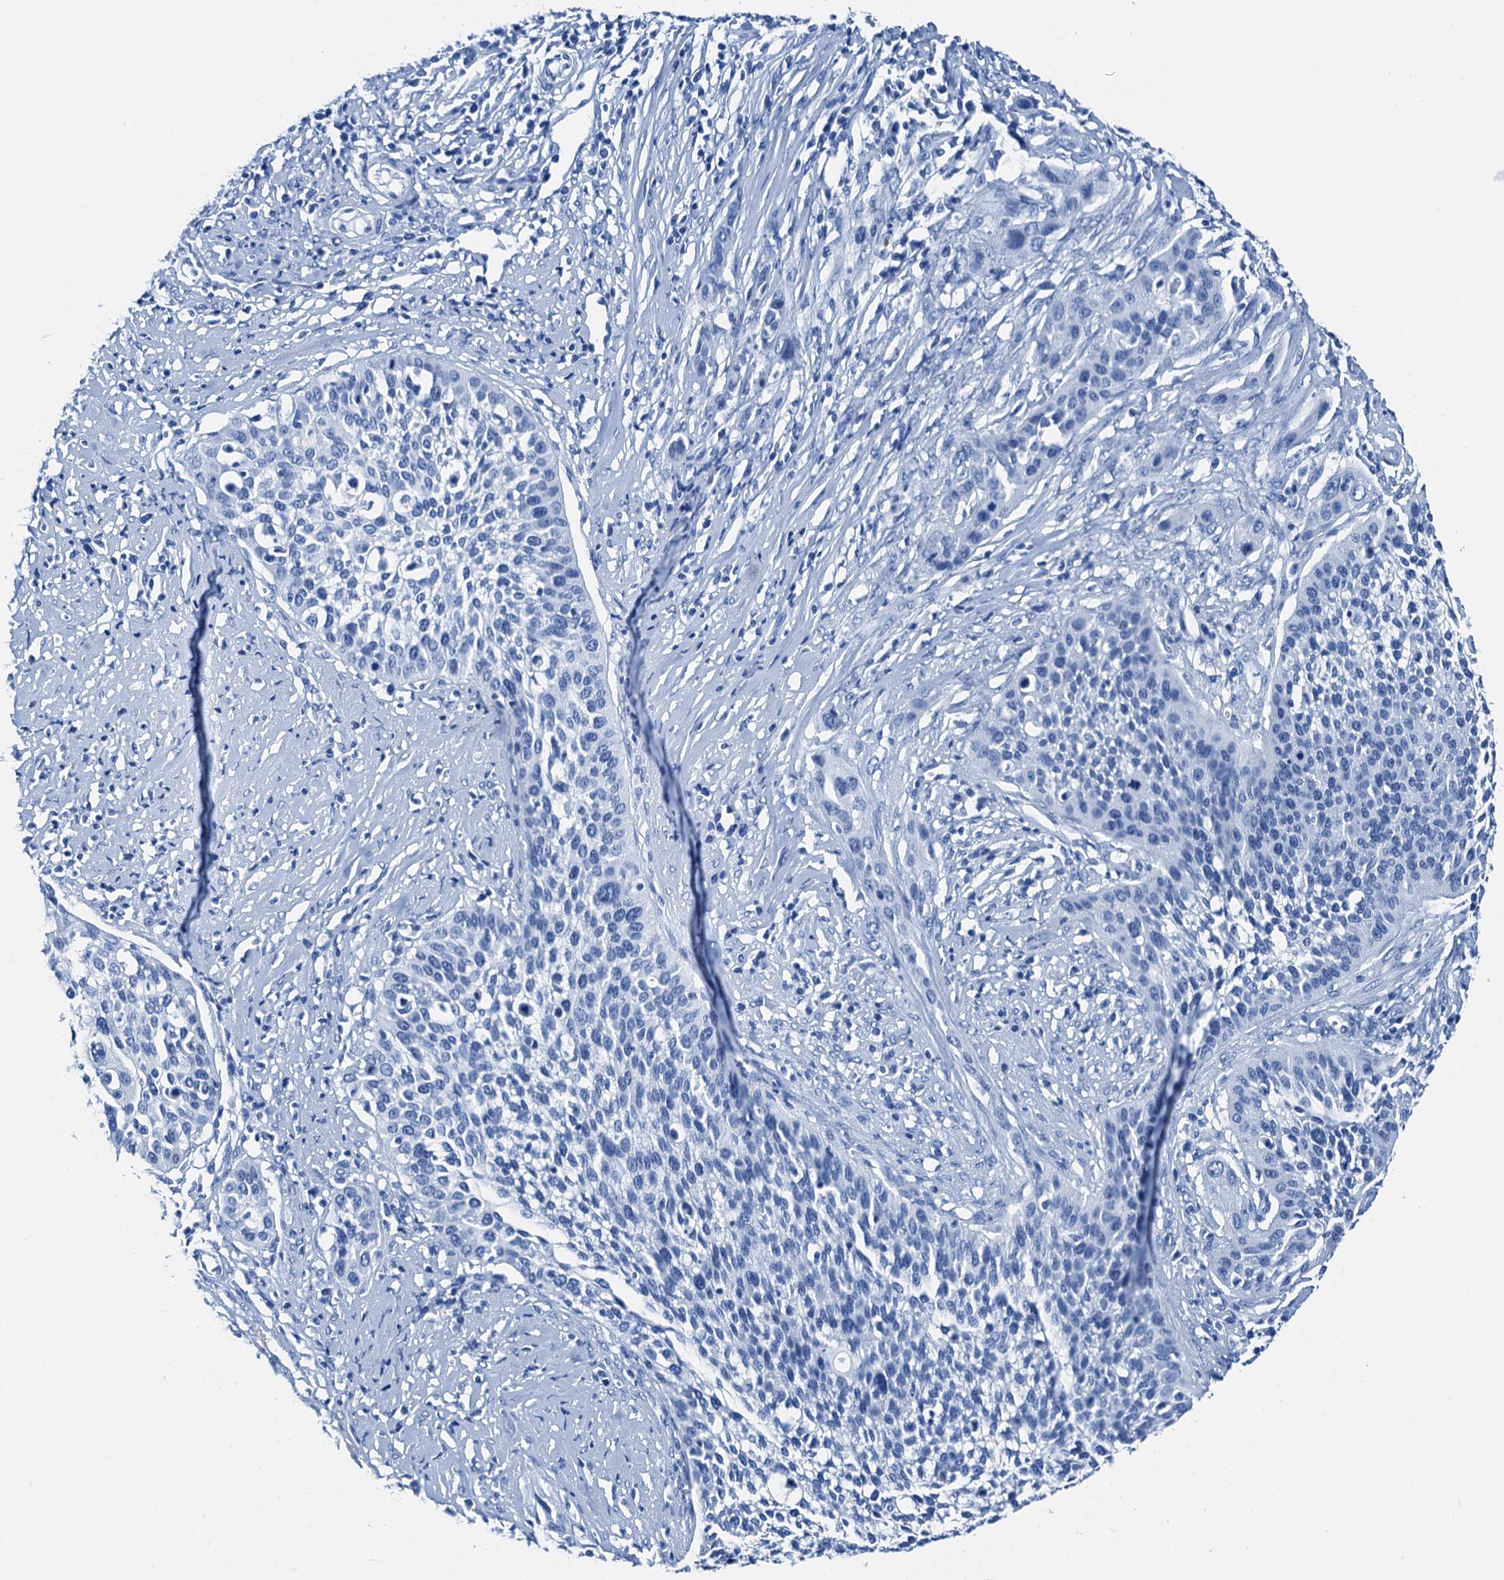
{"staining": {"intensity": "negative", "quantity": "none", "location": "none"}, "tissue": "cervical cancer", "cell_type": "Tumor cells", "image_type": "cancer", "snomed": [{"axis": "morphology", "description": "Squamous cell carcinoma, NOS"}, {"axis": "topography", "description": "Cervix"}], "caption": "This micrograph is of squamous cell carcinoma (cervical) stained with IHC to label a protein in brown with the nuclei are counter-stained blue. There is no staining in tumor cells.", "gene": "CBLN3", "patient": {"sex": "female", "age": 34}}